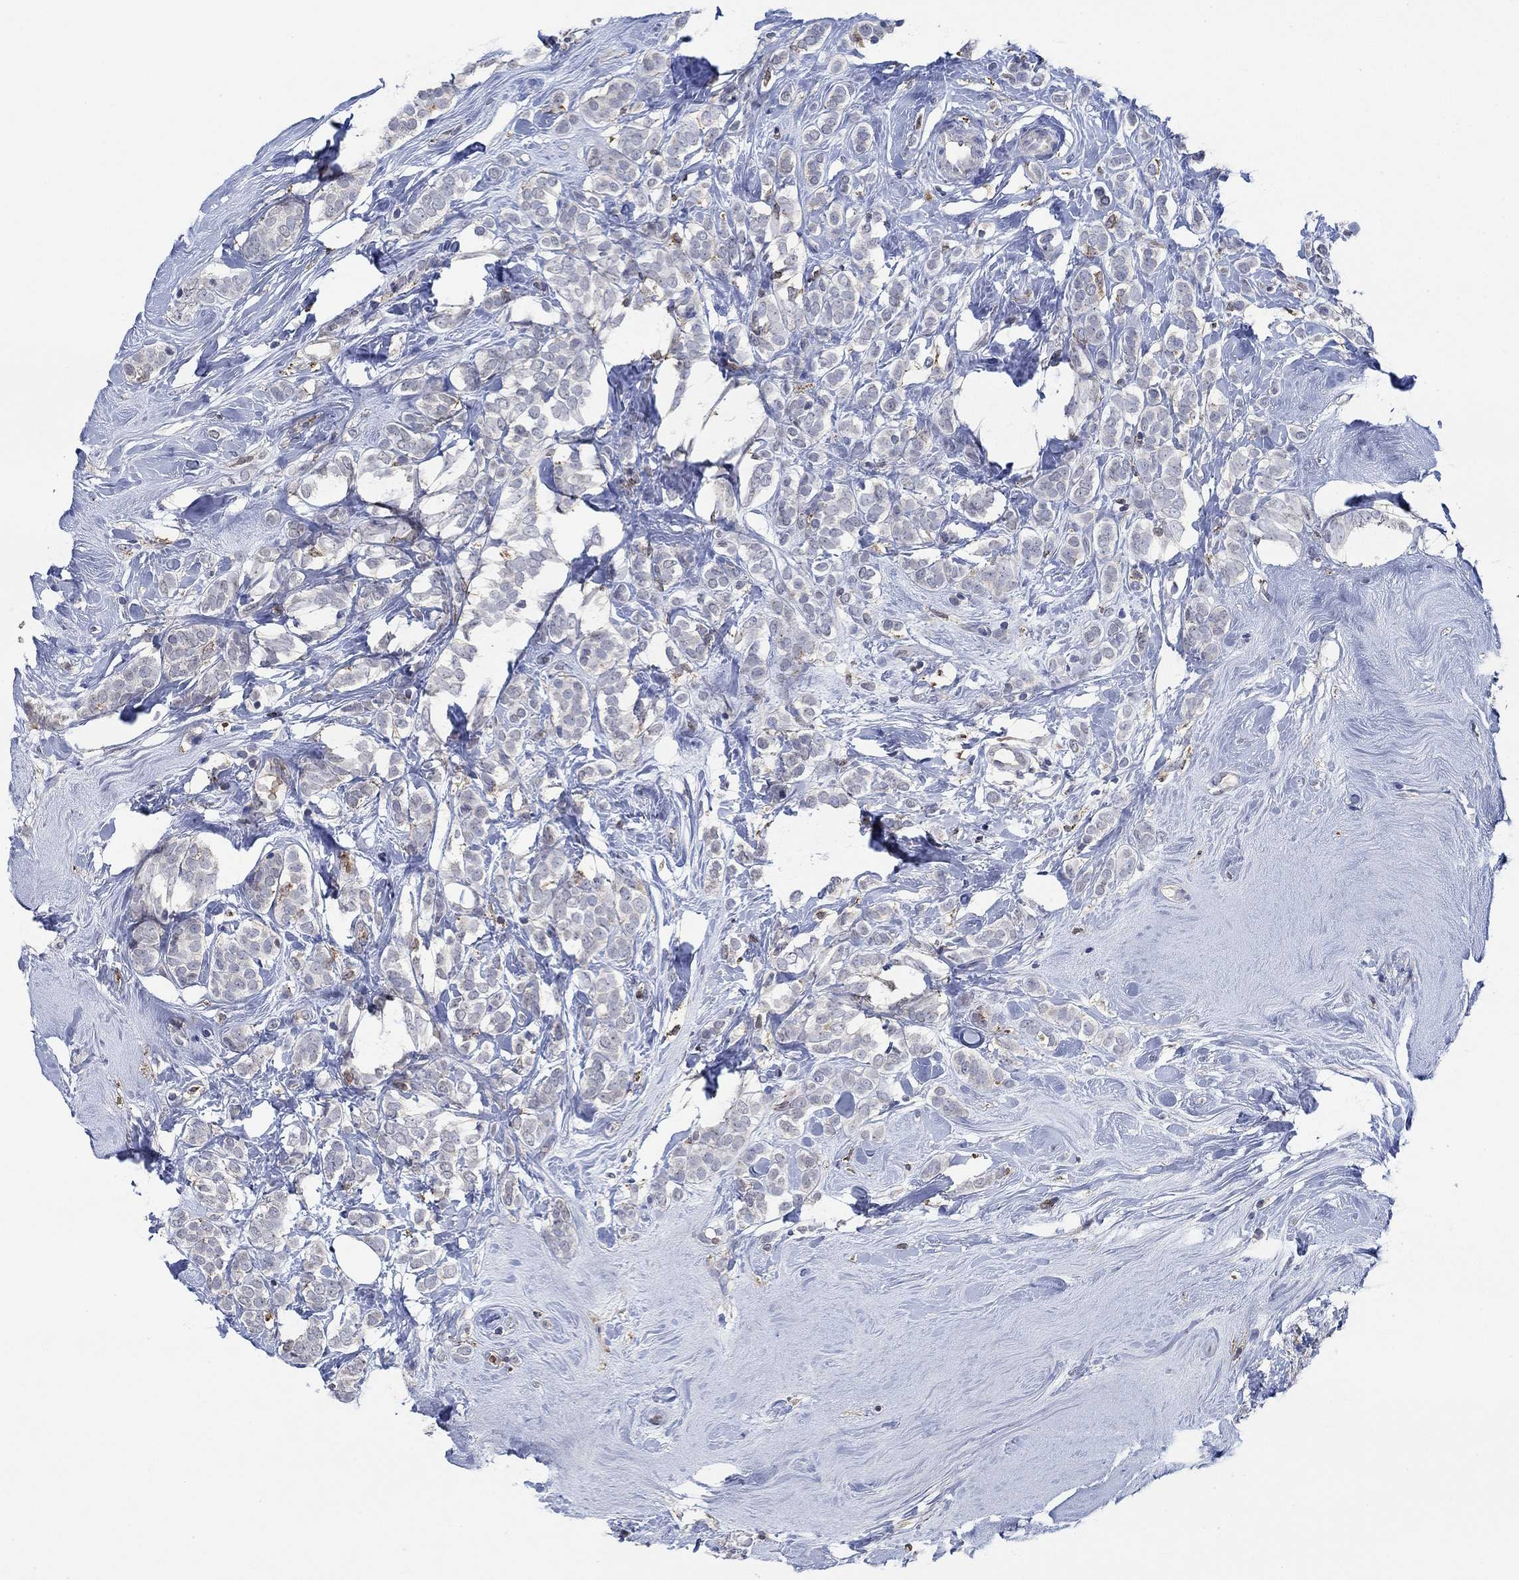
{"staining": {"intensity": "negative", "quantity": "none", "location": "none"}, "tissue": "breast cancer", "cell_type": "Tumor cells", "image_type": "cancer", "snomed": [{"axis": "morphology", "description": "Lobular carcinoma"}, {"axis": "topography", "description": "Breast"}], "caption": "The histopathology image shows no significant positivity in tumor cells of breast cancer.", "gene": "MPP1", "patient": {"sex": "female", "age": 49}}